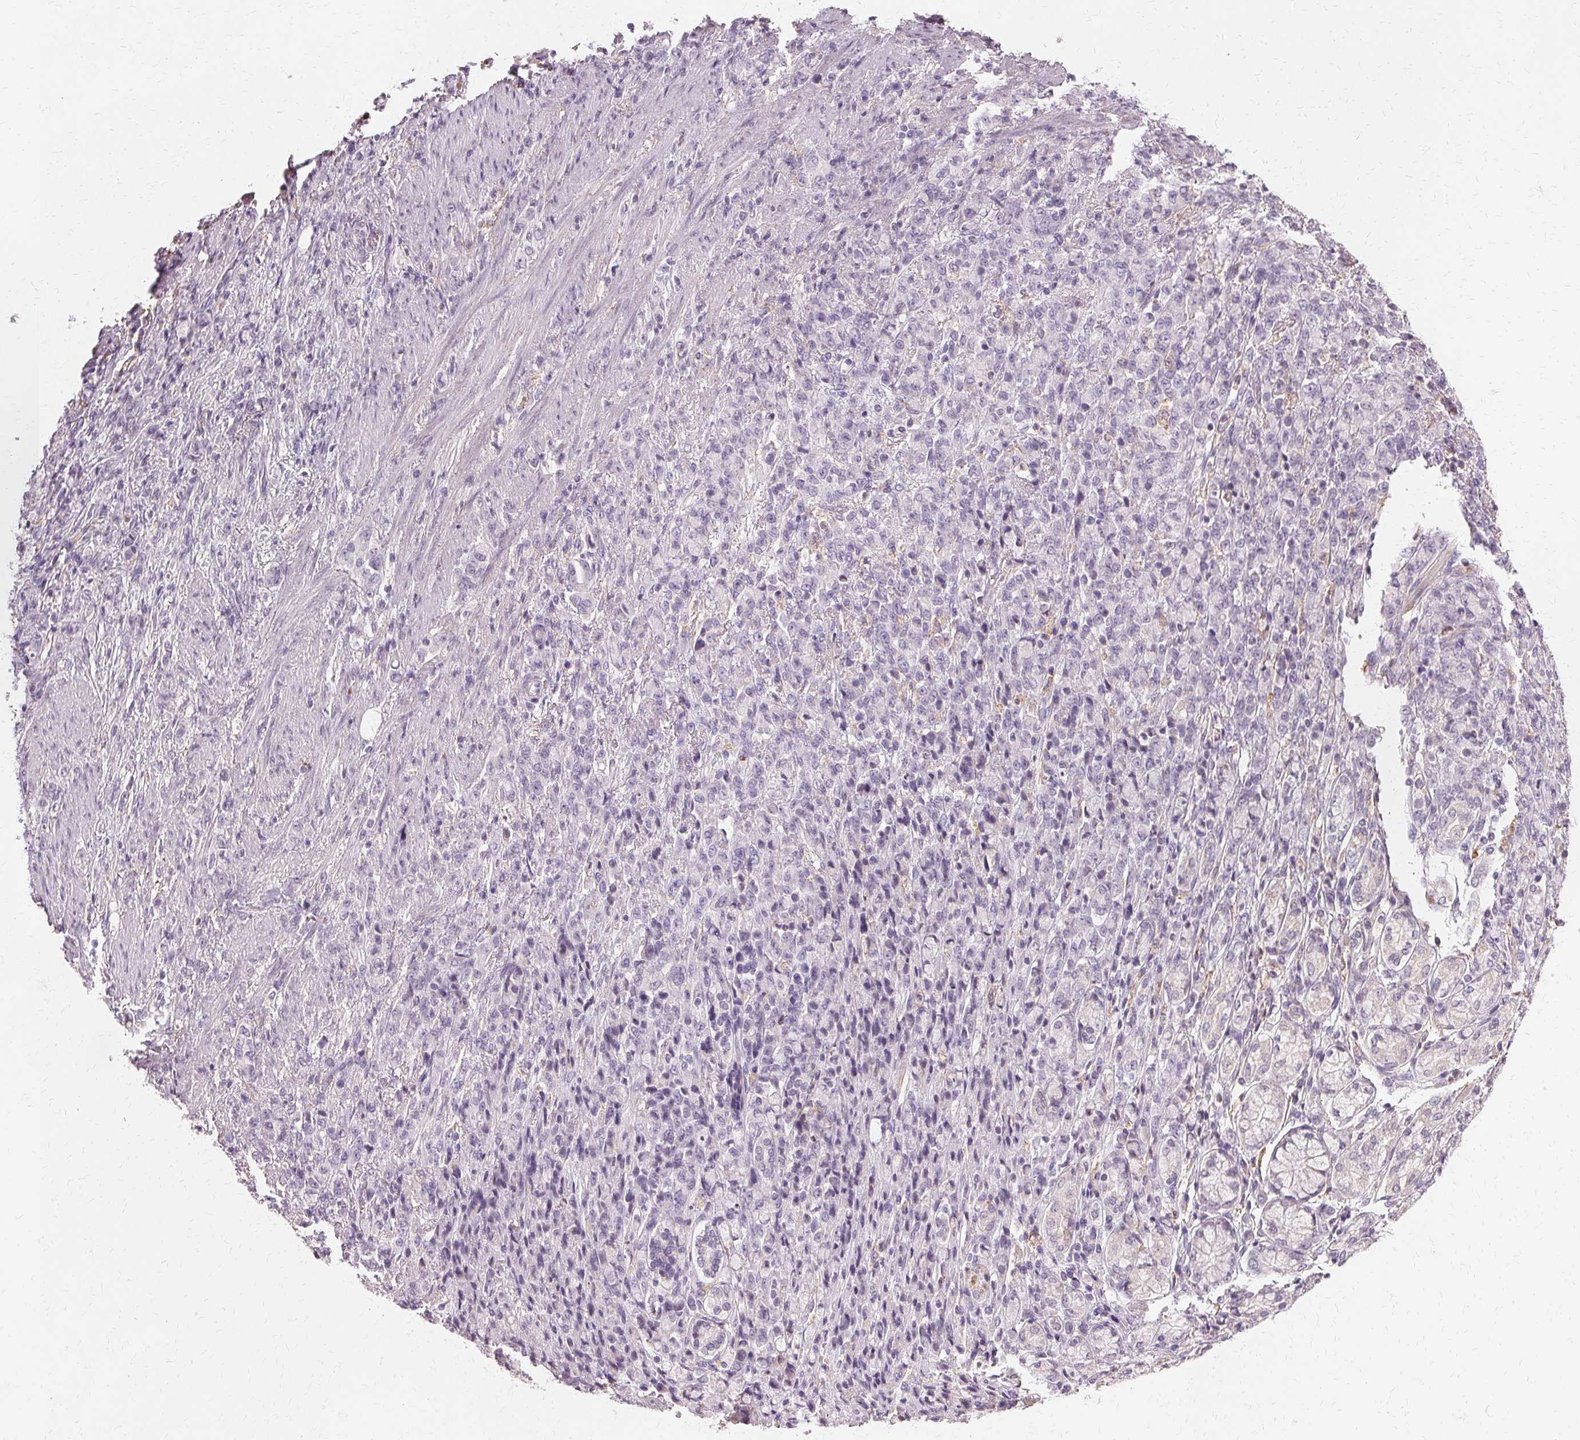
{"staining": {"intensity": "negative", "quantity": "none", "location": "none"}, "tissue": "stomach cancer", "cell_type": "Tumor cells", "image_type": "cancer", "snomed": [{"axis": "morphology", "description": "Adenocarcinoma, NOS"}, {"axis": "topography", "description": "Stomach"}], "caption": "DAB immunohistochemical staining of stomach cancer demonstrates no significant staining in tumor cells.", "gene": "IFNGR1", "patient": {"sex": "female", "age": 79}}